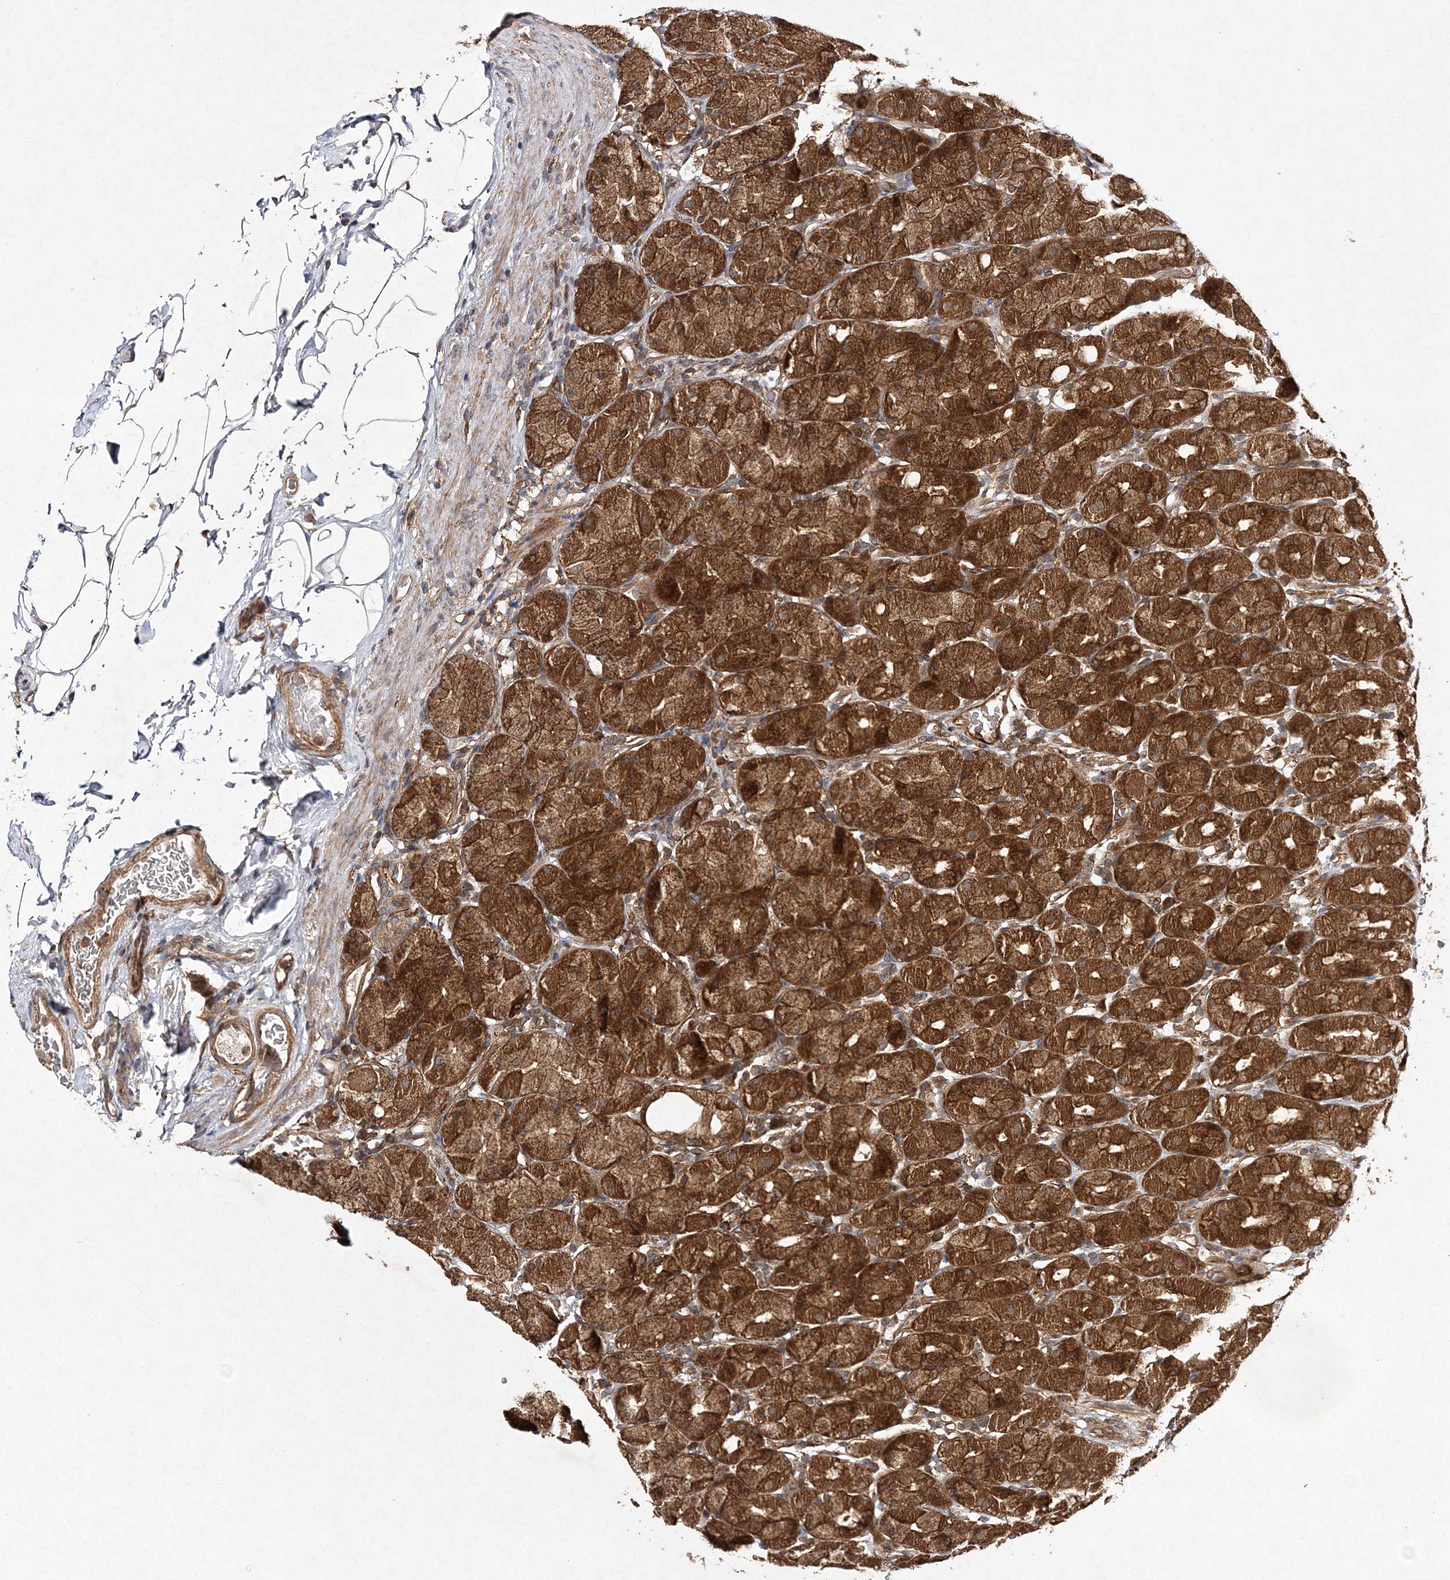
{"staining": {"intensity": "strong", "quantity": ">75%", "location": "cytoplasmic/membranous"}, "tissue": "stomach", "cell_type": "Glandular cells", "image_type": "normal", "snomed": [{"axis": "morphology", "description": "Normal tissue, NOS"}, {"axis": "topography", "description": "Stomach, upper"}], "caption": "IHC (DAB) staining of unremarkable human stomach demonstrates strong cytoplasmic/membranous protein positivity in about >75% of glandular cells. The staining is performed using DAB brown chromogen to label protein expression. The nuclei are counter-stained blue using hematoxylin.", "gene": "TMEM9B", "patient": {"sex": "male", "age": 68}}